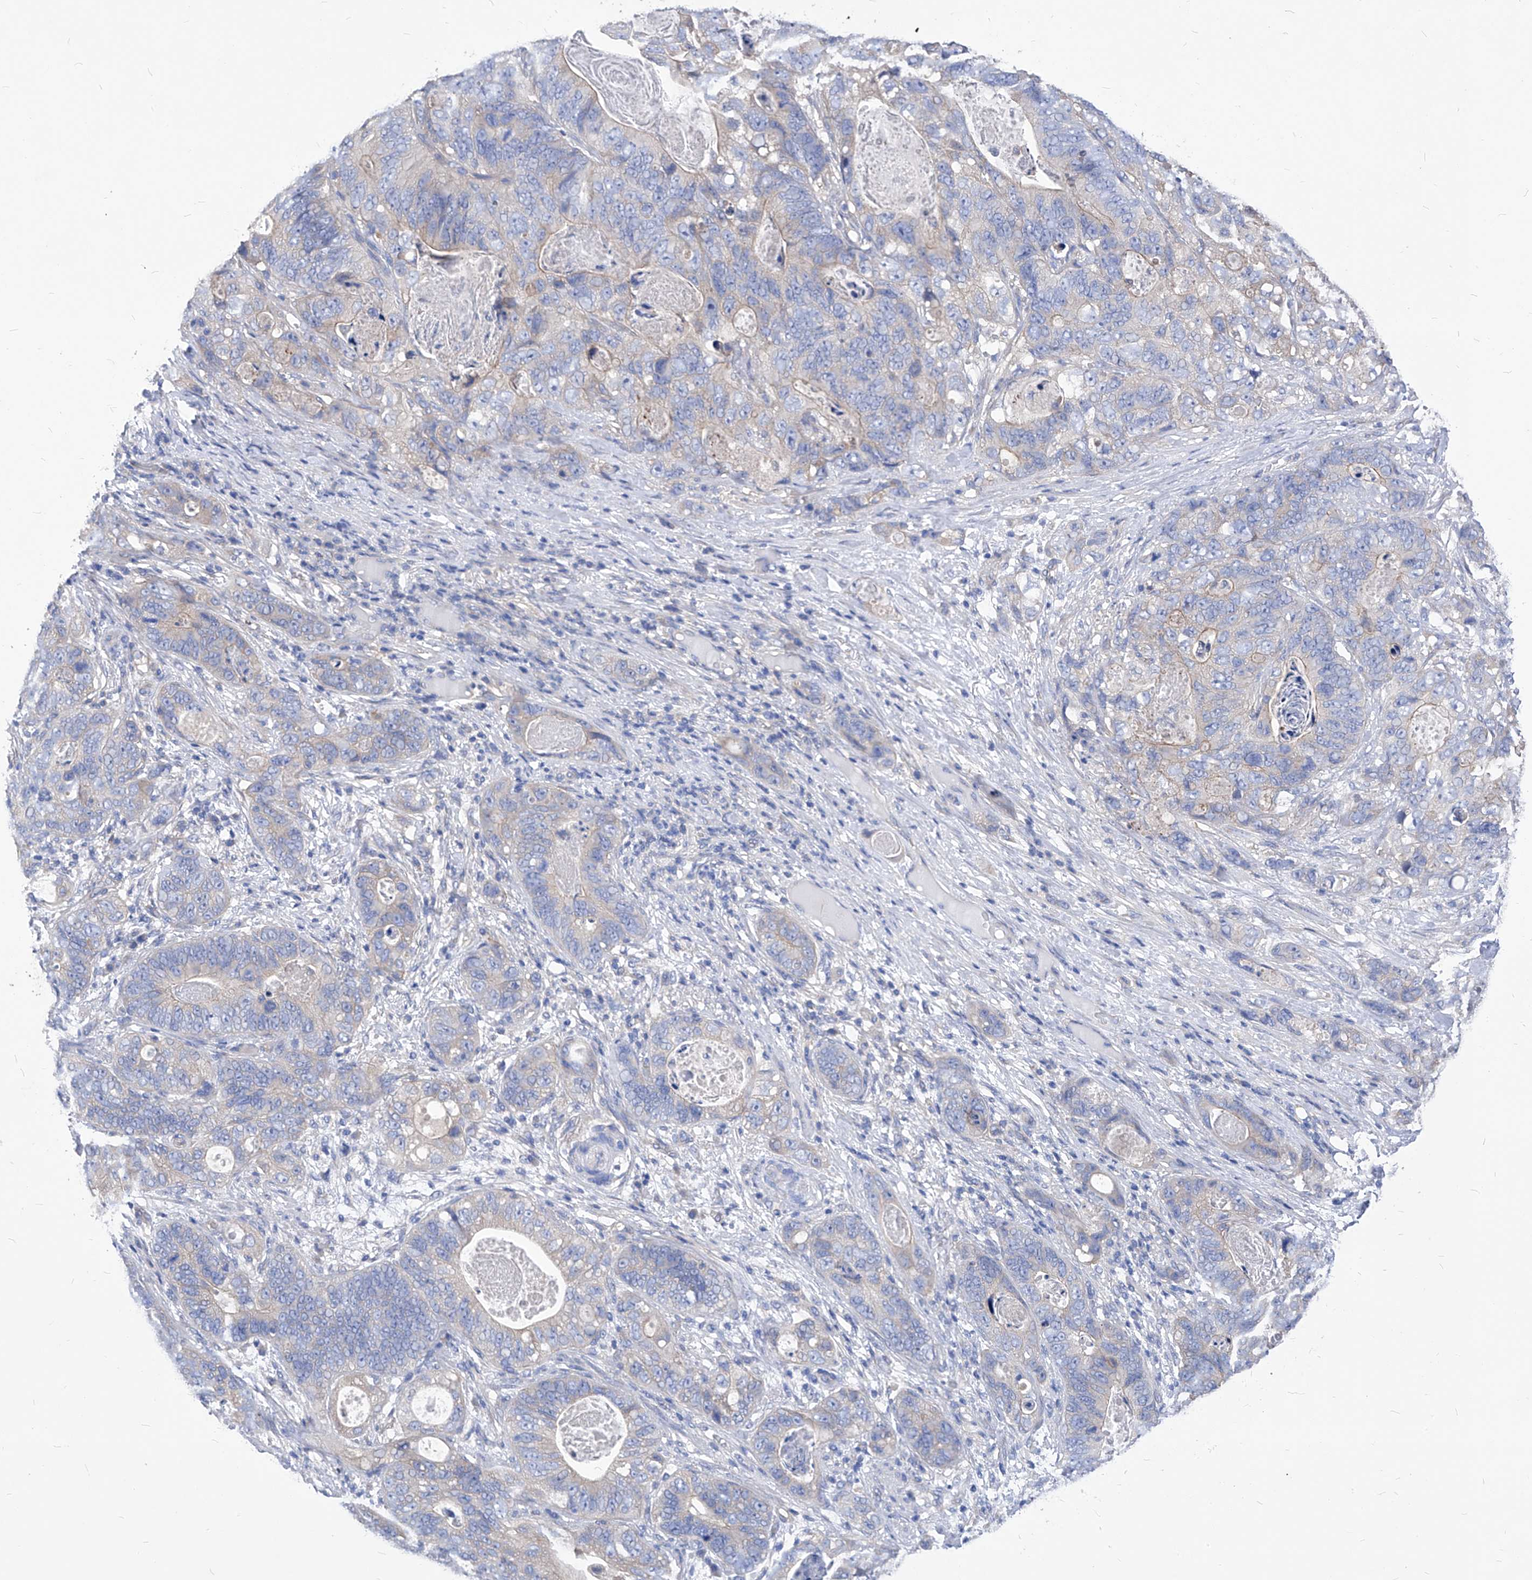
{"staining": {"intensity": "weak", "quantity": "<25%", "location": "cytoplasmic/membranous"}, "tissue": "stomach cancer", "cell_type": "Tumor cells", "image_type": "cancer", "snomed": [{"axis": "morphology", "description": "Normal tissue, NOS"}, {"axis": "morphology", "description": "Adenocarcinoma, NOS"}, {"axis": "topography", "description": "Stomach"}], "caption": "Image shows no significant protein positivity in tumor cells of adenocarcinoma (stomach).", "gene": "XPNPEP1", "patient": {"sex": "female", "age": 89}}